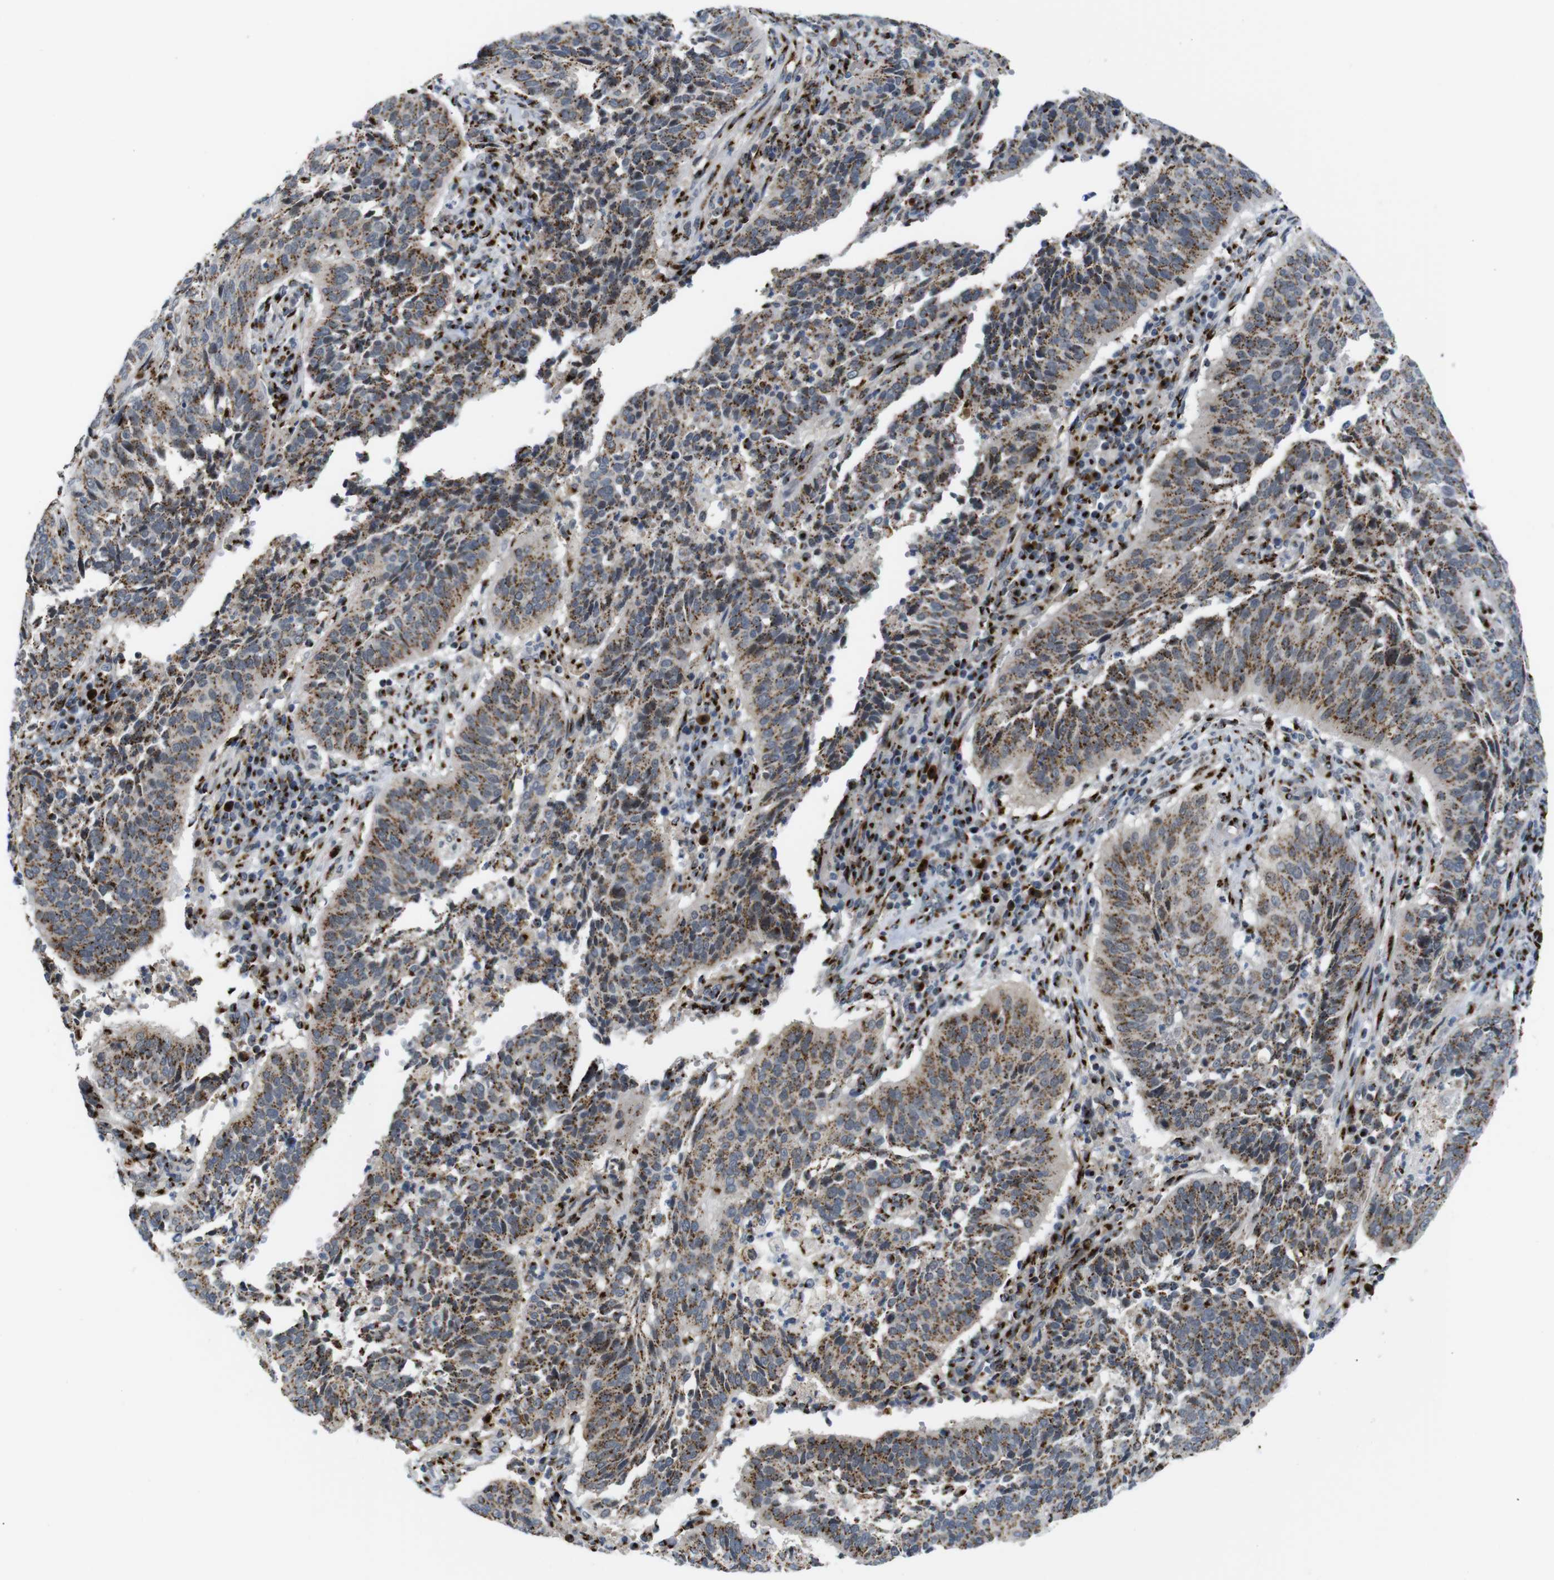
{"staining": {"intensity": "moderate", "quantity": ">75%", "location": "cytoplasmic/membranous"}, "tissue": "cervical cancer", "cell_type": "Tumor cells", "image_type": "cancer", "snomed": [{"axis": "morphology", "description": "Normal tissue, NOS"}, {"axis": "morphology", "description": "Squamous cell carcinoma, NOS"}, {"axis": "topography", "description": "Cervix"}], "caption": "Immunohistochemistry image of cervical squamous cell carcinoma stained for a protein (brown), which displays medium levels of moderate cytoplasmic/membranous positivity in approximately >75% of tumor cells.", "gene": "TGOLN2", "patient": {"sex": "female", "age": 39}}